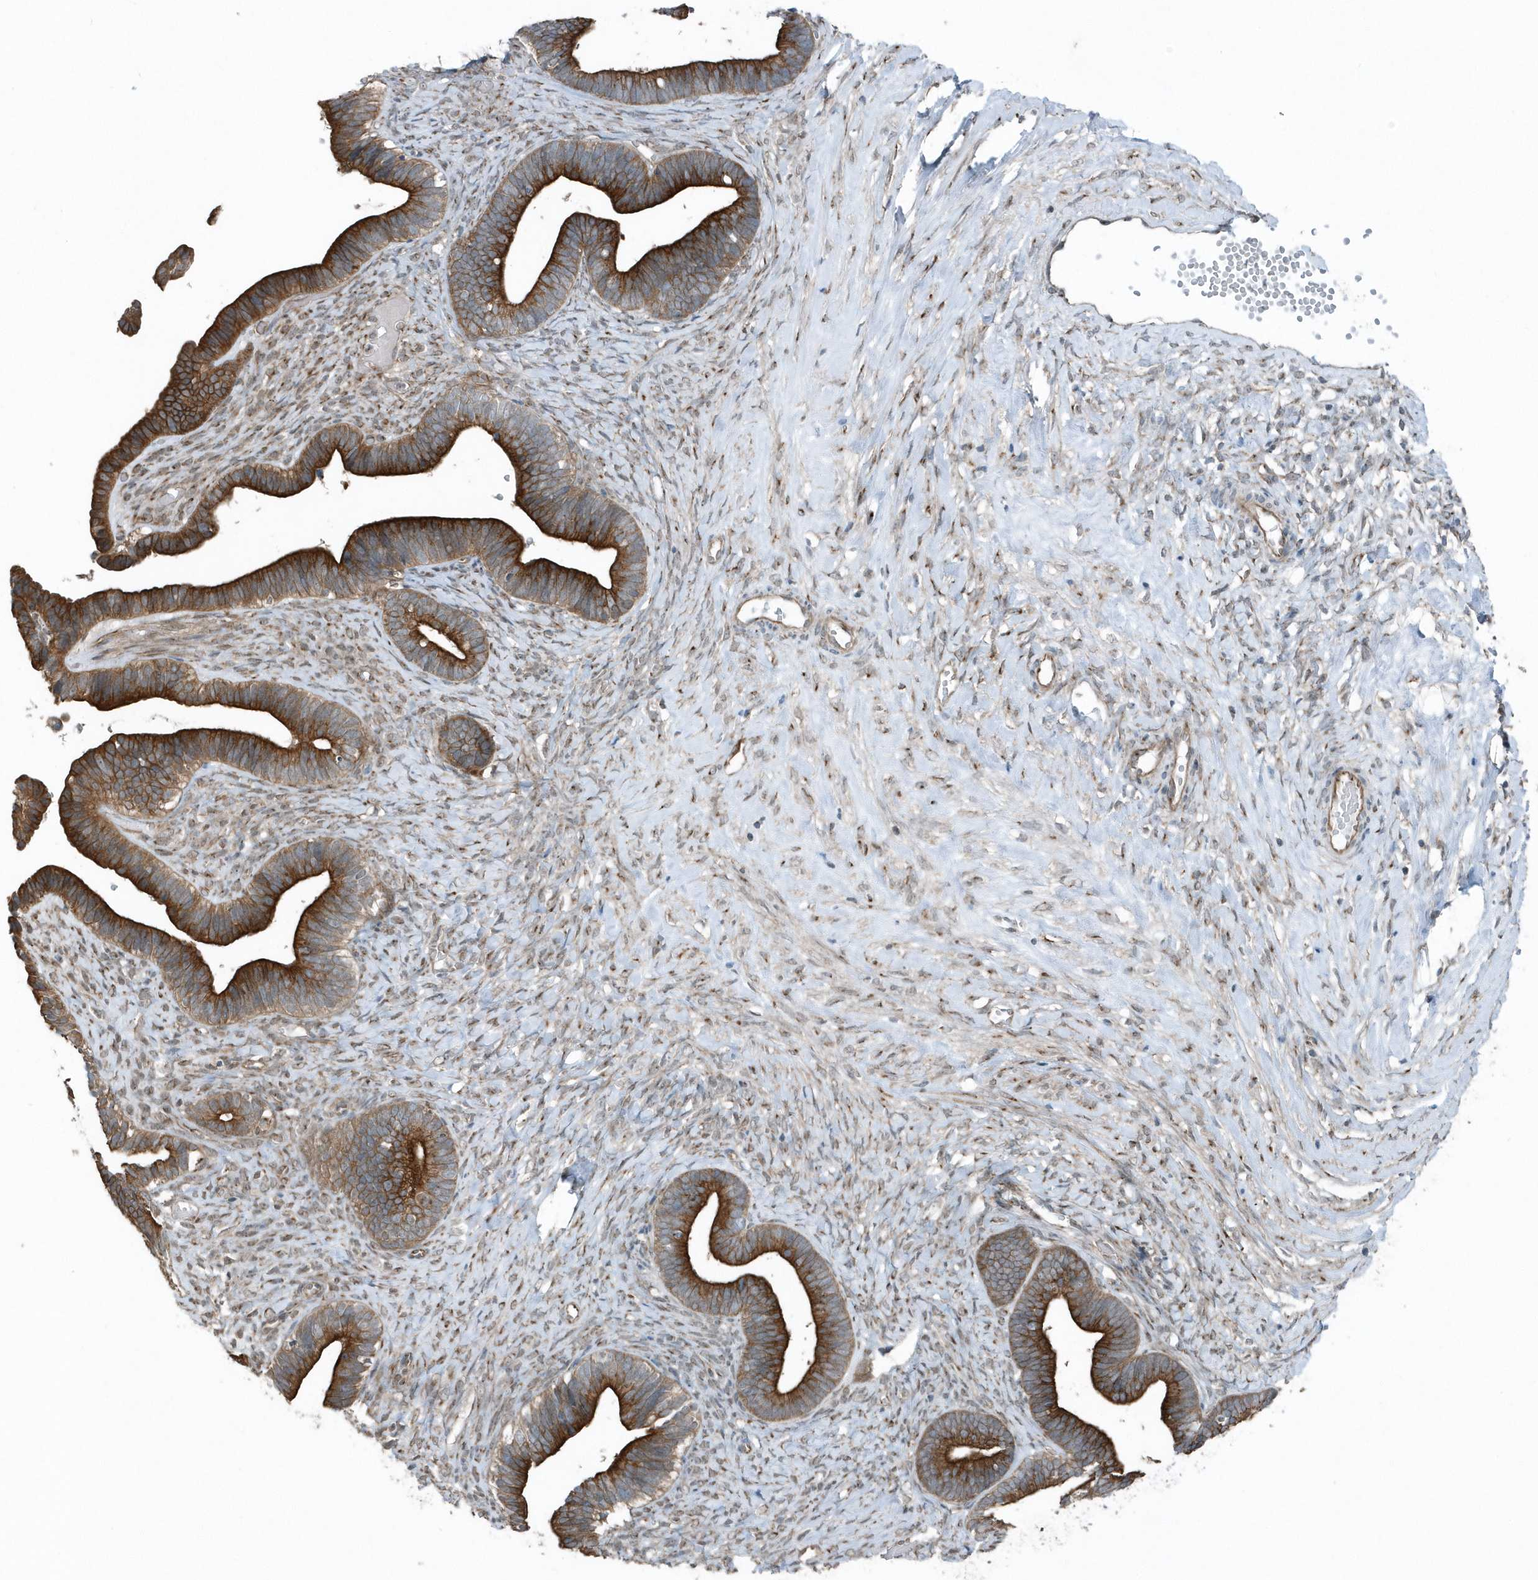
{"staining": {"intensity": "strong", "quantity": ">75%", "location": "cytoplasmic/membranous"}, "tissue": "ovarian cancer", "cell_type": "Tumor cells", "image_type": "cancer", "snomed": [{"axis": "morphology", "description": "Cystadenocarcinoma, serous, NOS"}, {"axis": "topography", "description": "Ovary"}], "caption": "Strong cytoplasmic/membranous protein positivity is appreciated in about >75% of tumor cells in ovarian cancer (serous cystadenocarcinoma). The staining was performed using DAB to visualize the protein expression in brown, while the nuclei were stained in blue with hematoxylin (Magnification: 20x).", "gene": "GCC2", "patient": {"sex": "female", "age": 56}}